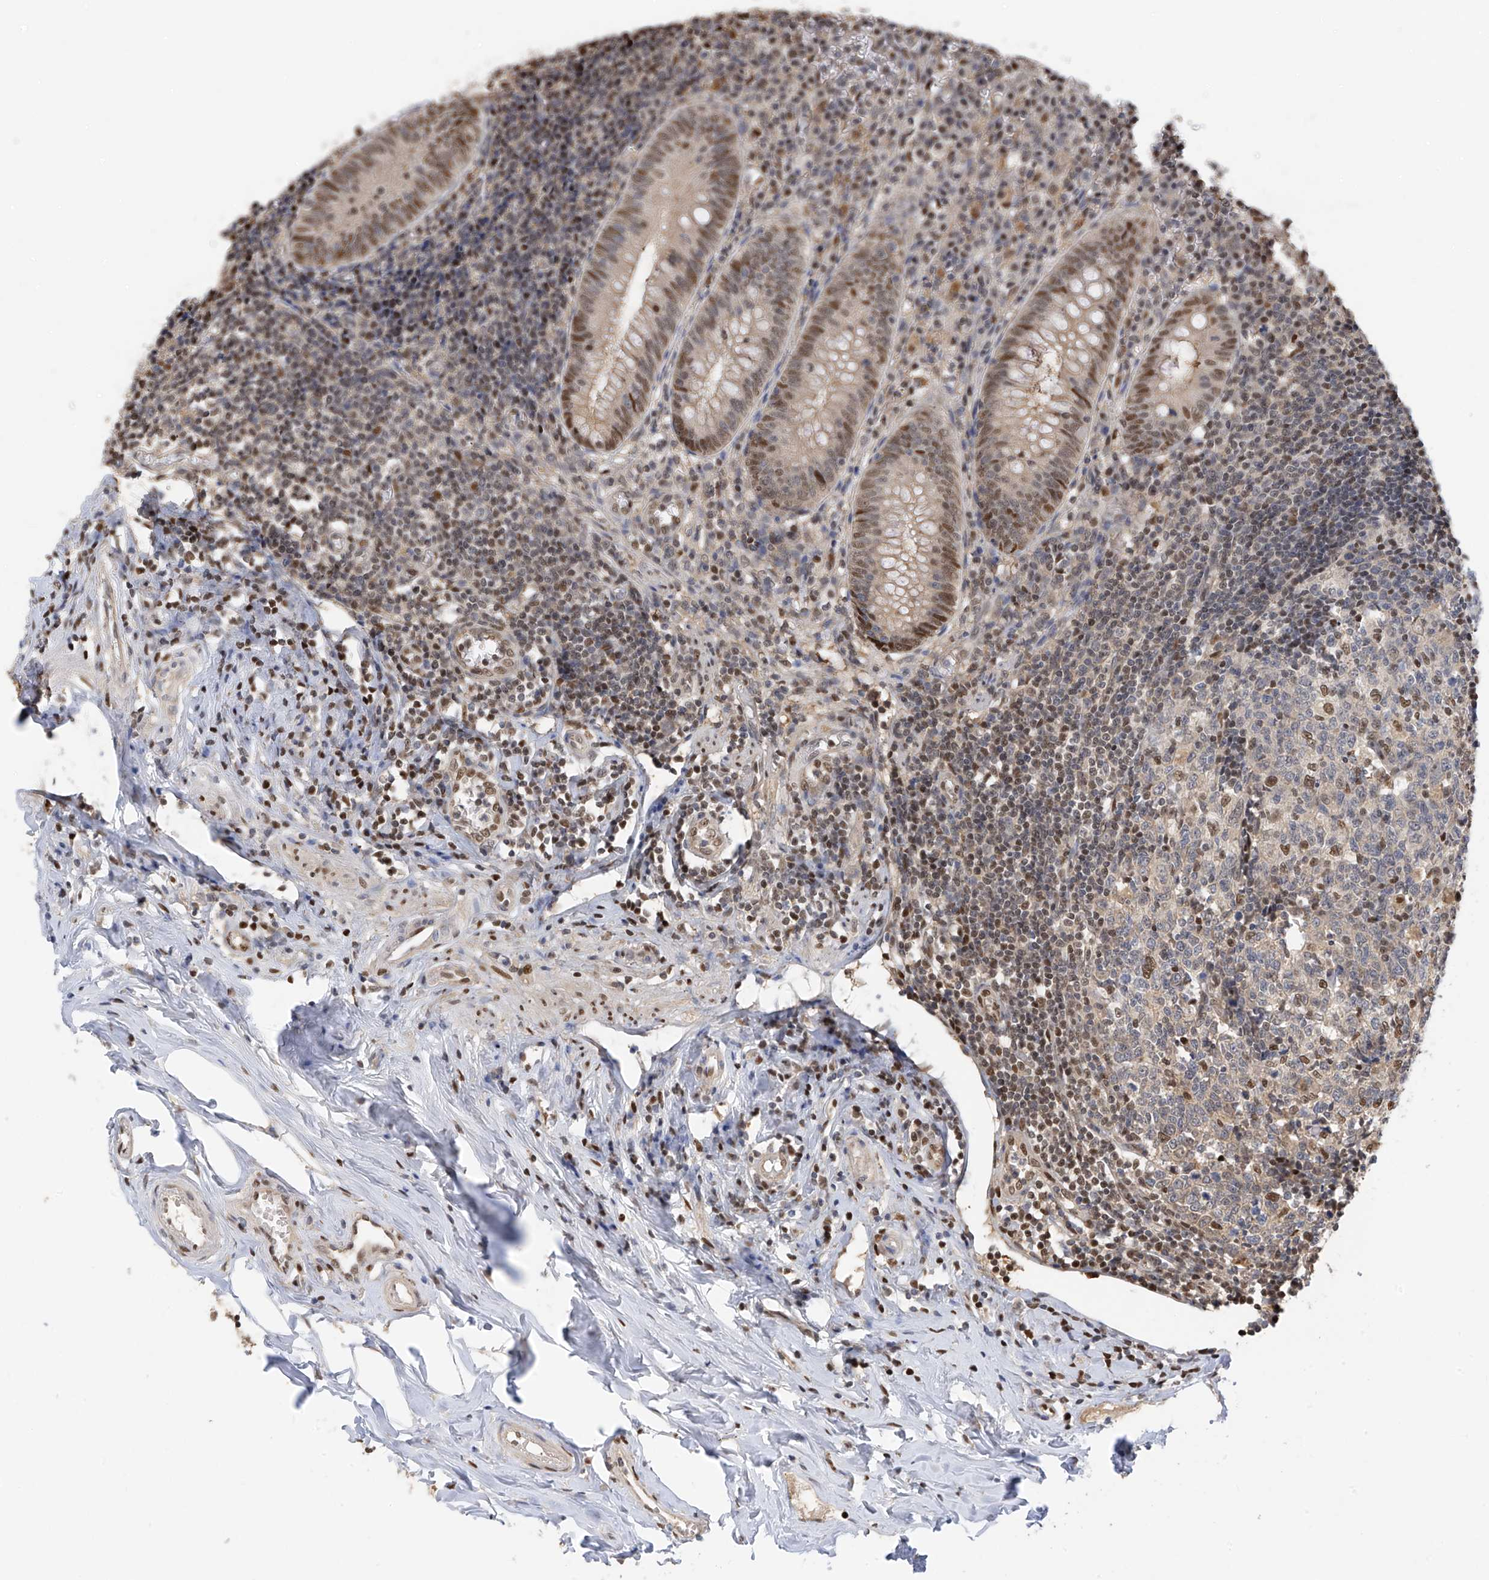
{"staining": {"intensity": "moderate", "quantity": "25%-75%", "location": "nuclear"}, "tissue": "appendix", "cell_type": "Glandular cells", "image_type": "normal", "snomed": [{"axis": "morphology", "description": "Normal tissue, NOS"}, {"axis": "topography", "description": "Appendix"}], "caption": "A brown stain highlights moderate nuclear expression of a protein in glandular cells of benign appendix.", "gene": "PMM1", "patient": {"sex": "female", "age": 54}}